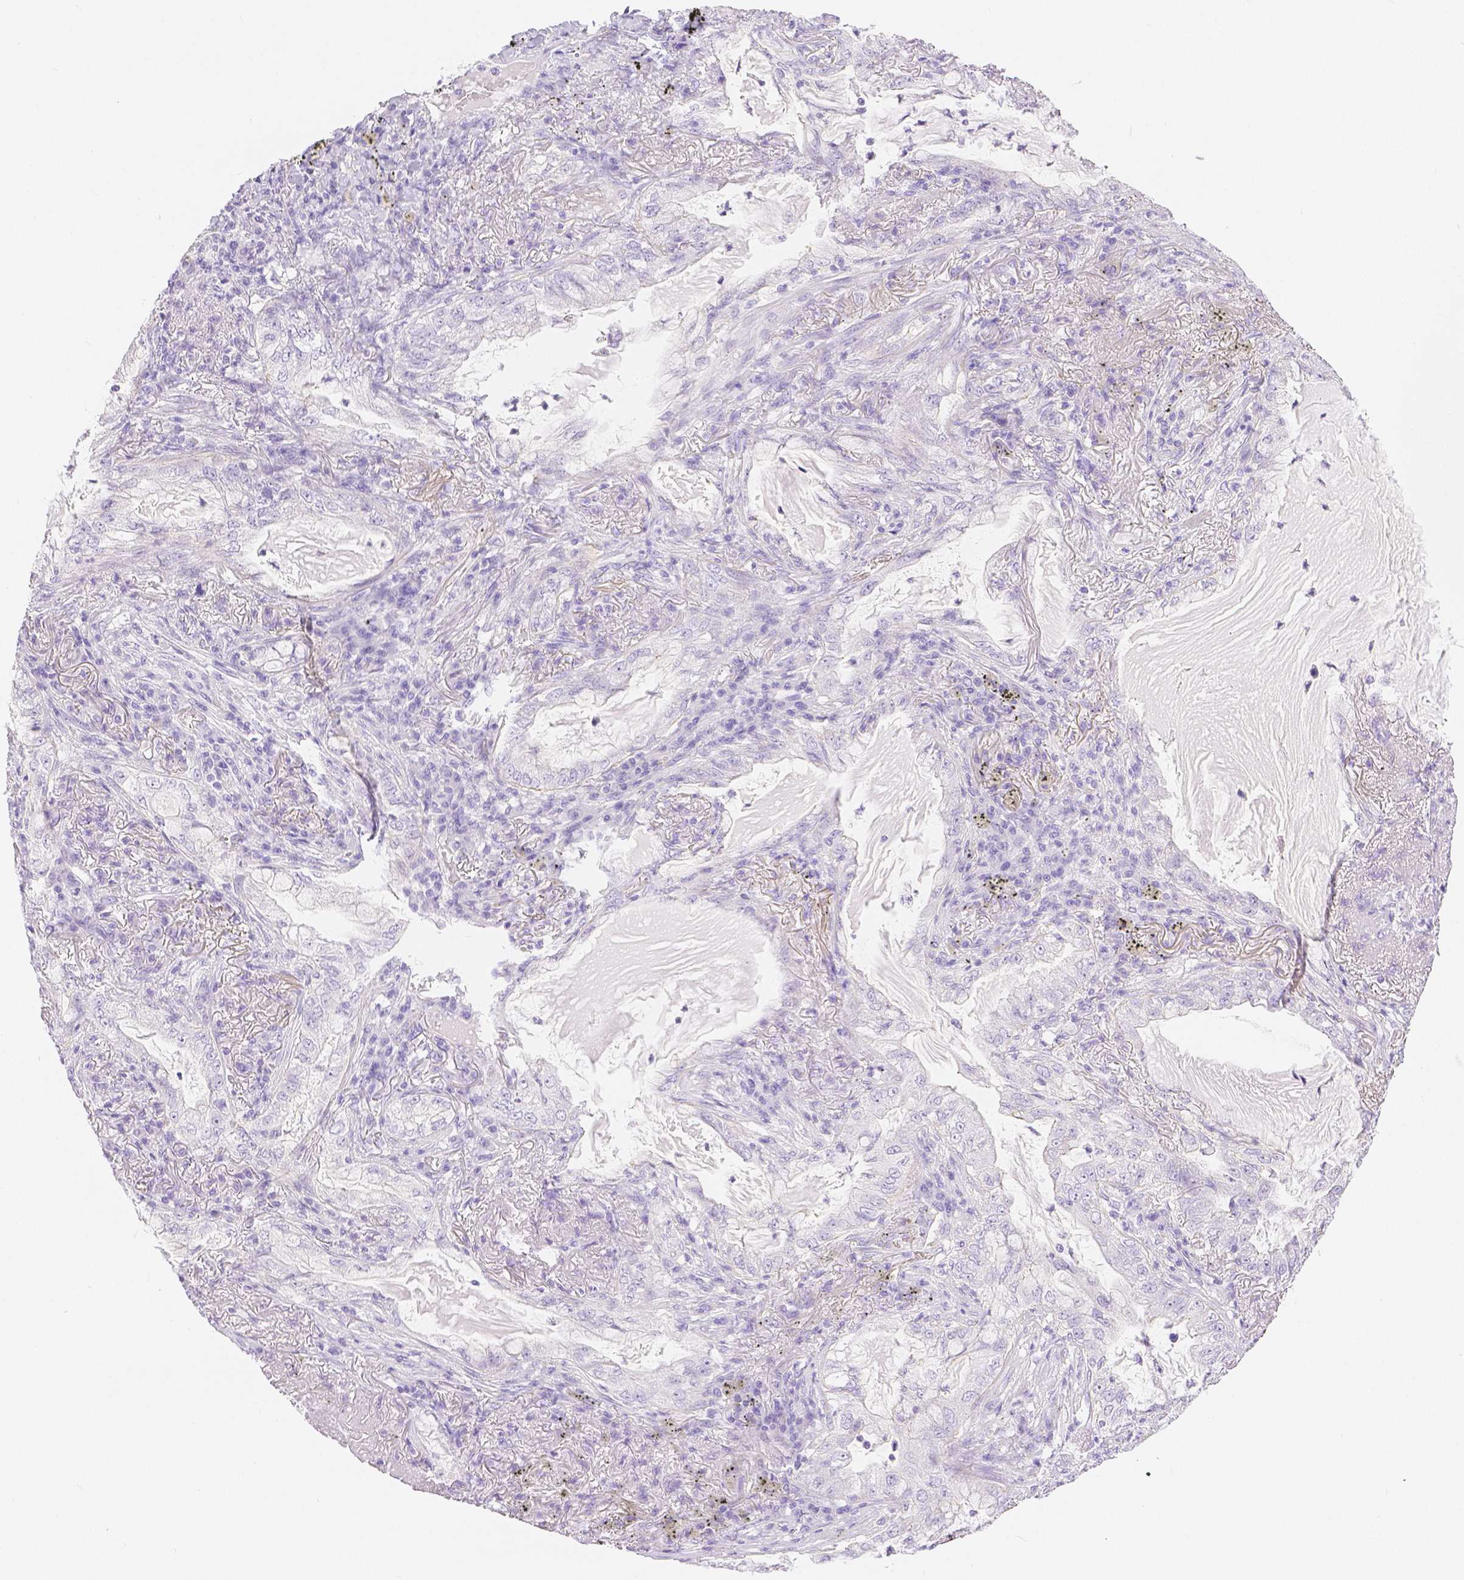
{"staining": {"intensity": "negative", "quantity": "none", "location": "none"}, "tissue": "lung cancer", "cell_type": "Tumor cells", "image_type": "cancer", "snomed": [{"axis": "morphology", "description": "Adenocarcinoma, NOS"}, {"axis": "topography", "description": "Lung"}], "caption": "Immunohistochemical staining of human adenocarcinoma (lung) displays no significant expression in tumor cells.", "gene": "SLC27A5", "patient": {"sex": "female", "age": 73}}